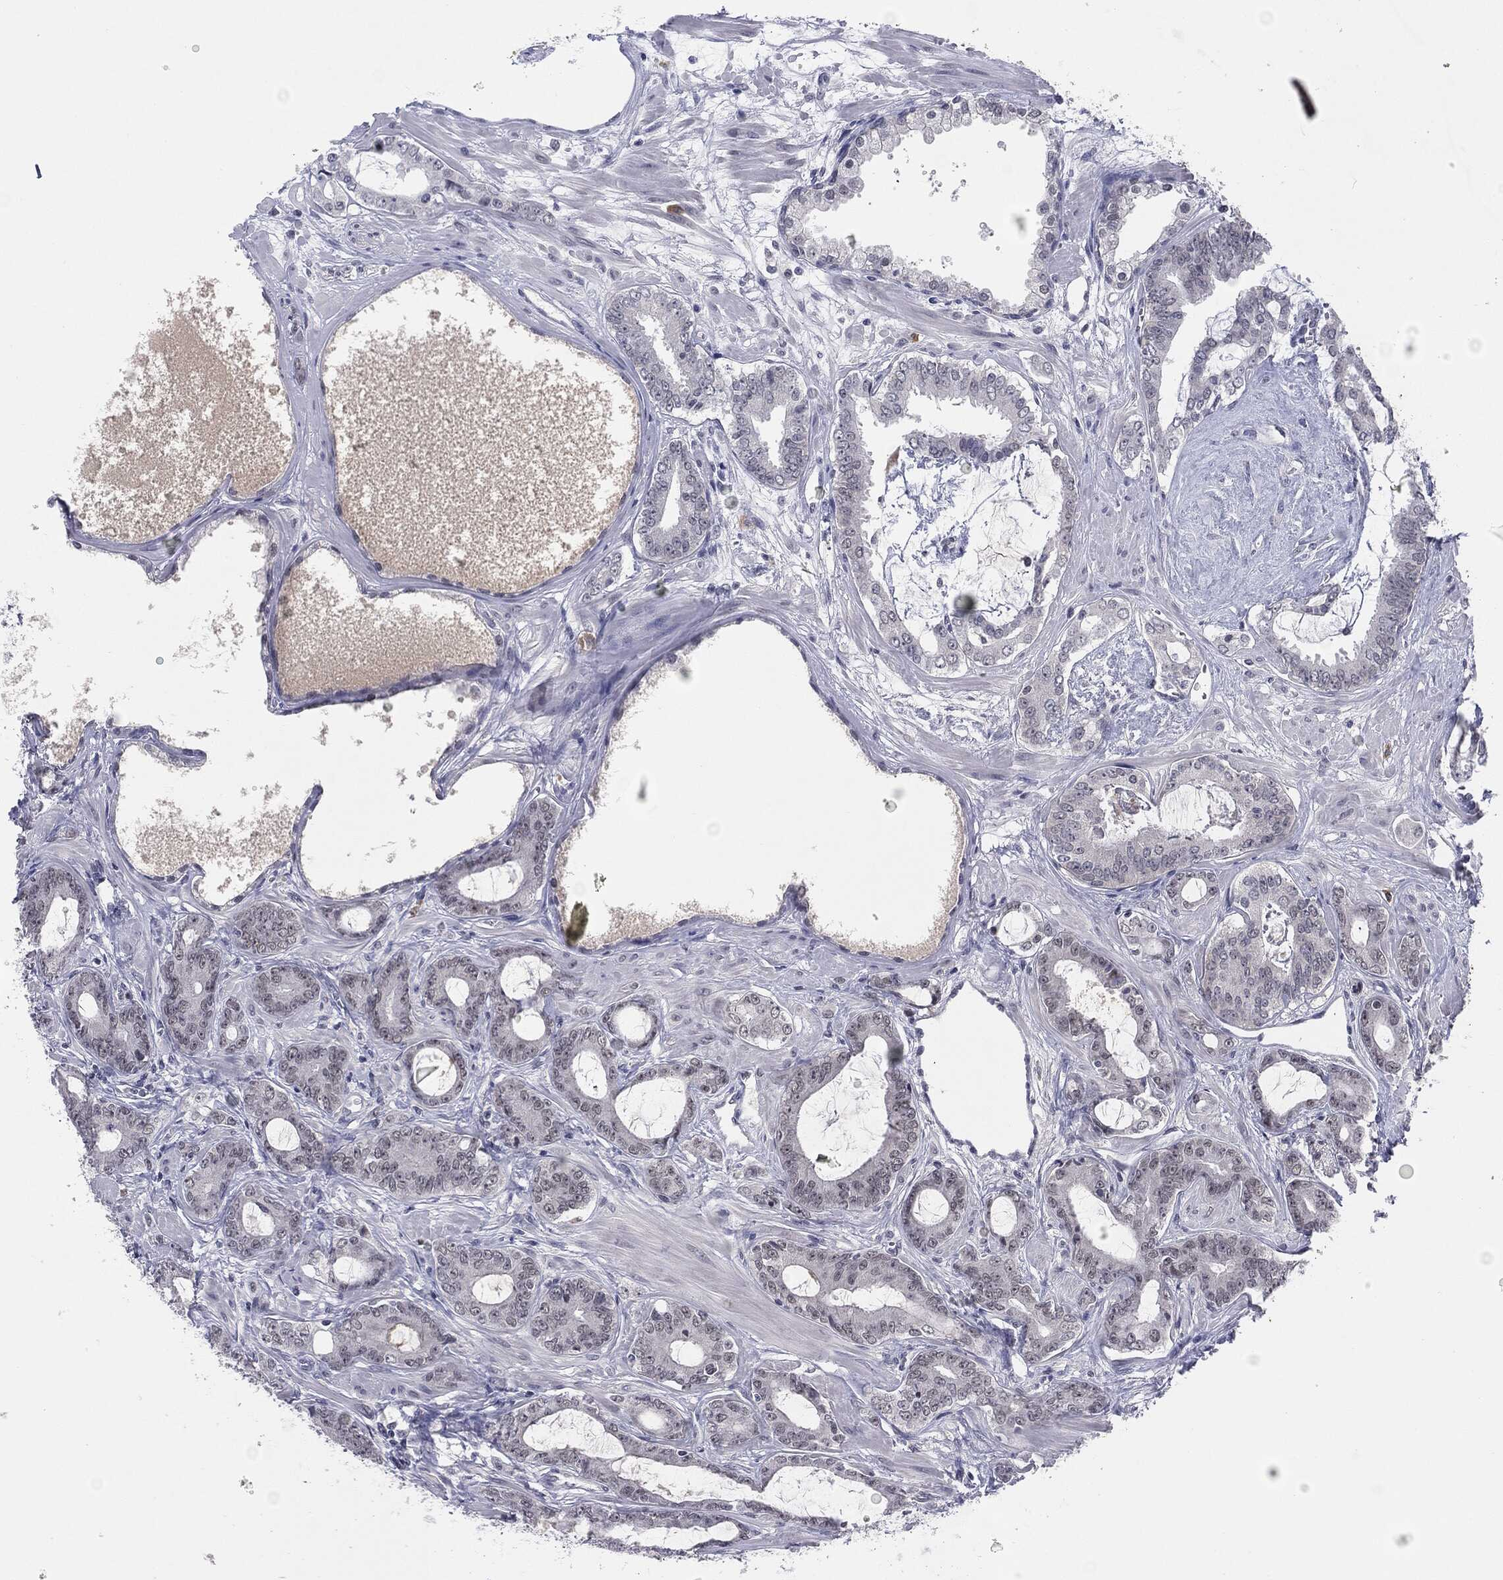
{"staining": {"intensity": "negative", "quantity": "none", "location": "none"}, "tissue": "prostate cancer", "cell_type": "Tumor cells", "image_type": "cancer", "snomed": [{"axis": "morphology", "description": "Adenocarcinoma, NOS"}, {"axis": "topography", "description": "Prostate"}], "caption": "Tumor cells are negative for brown protein staining in prostate cancer (adenocarcinoma).", "gene": "SLC5A5", "patient": {"sex": "male", "age": 55}}